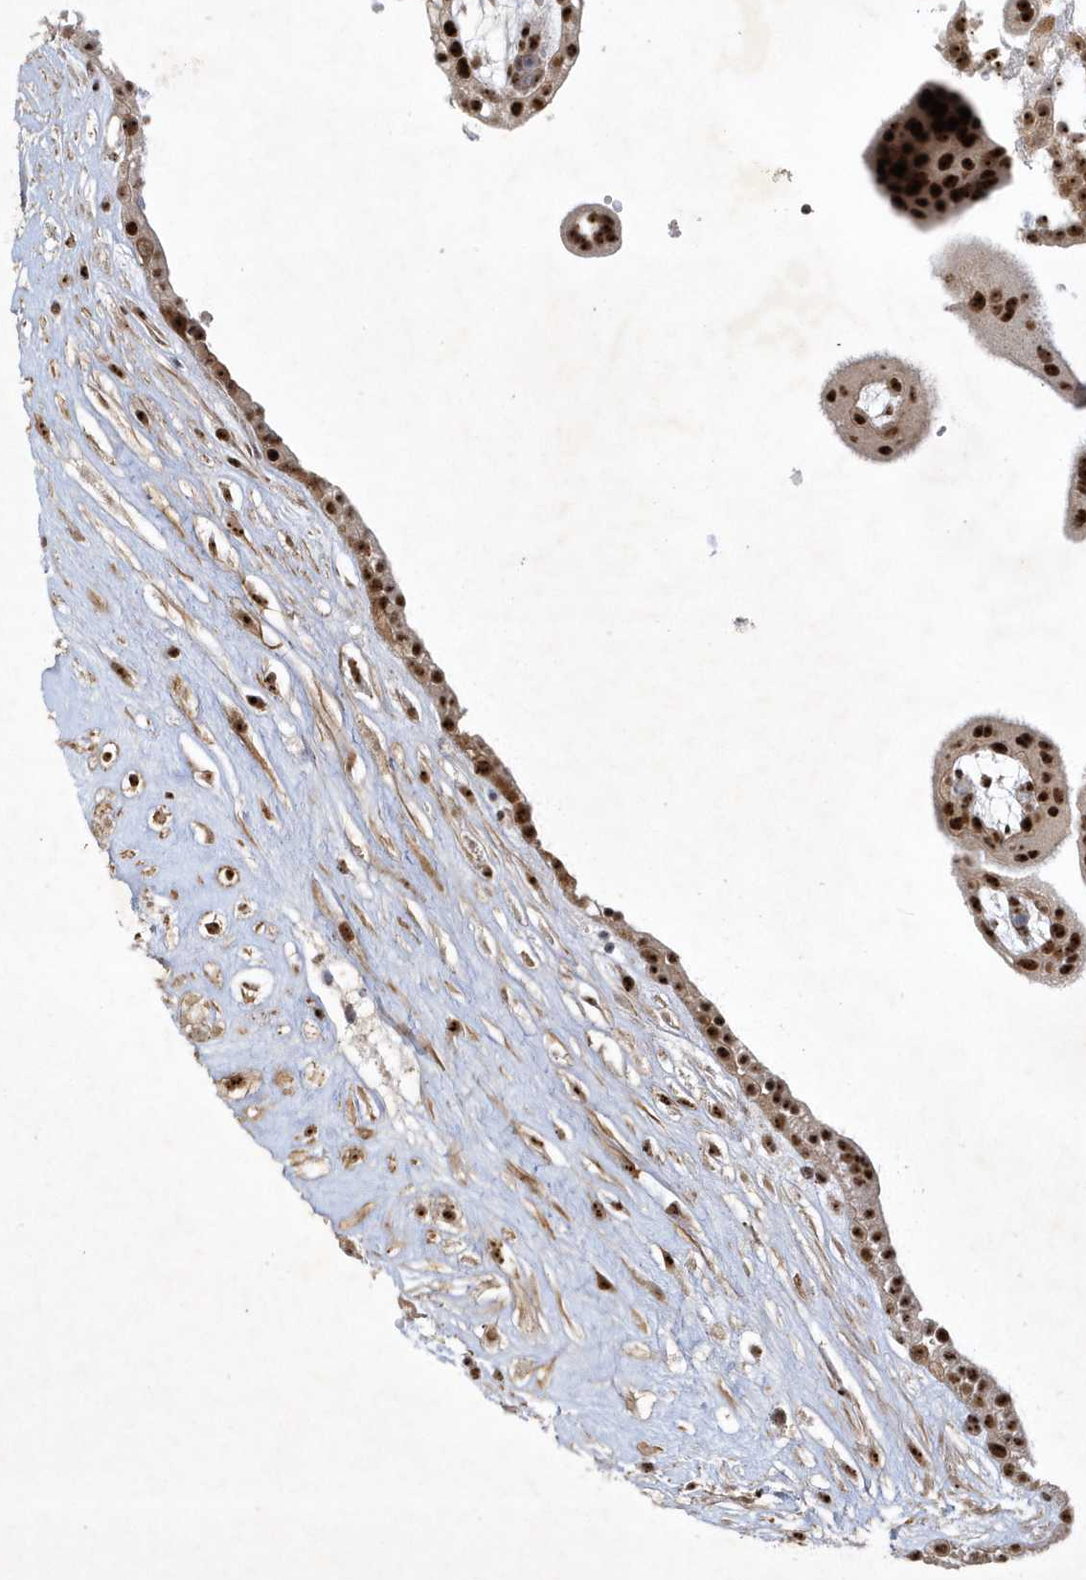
{"staining": {"intensity": "strong", "quantity": ">75%", "location": "cytoplasmic/membranous,nuclear"}, "tissue": "placenta", "cell_type": "Decidual cells", "image_type": "normal", "snomed": [{"axis": "morphology", "description": "Normal tissue, NOS"}, {"axis": "topography", "description": "Placenta"}], "caption": "Protein expression analysis of normal human placenta reveals strong cytoplasmic/membranous,nuclear expression in about >75% of decidual cells.", "gene": "NPM3", "patient": {"sex": "female", "age": 18}}